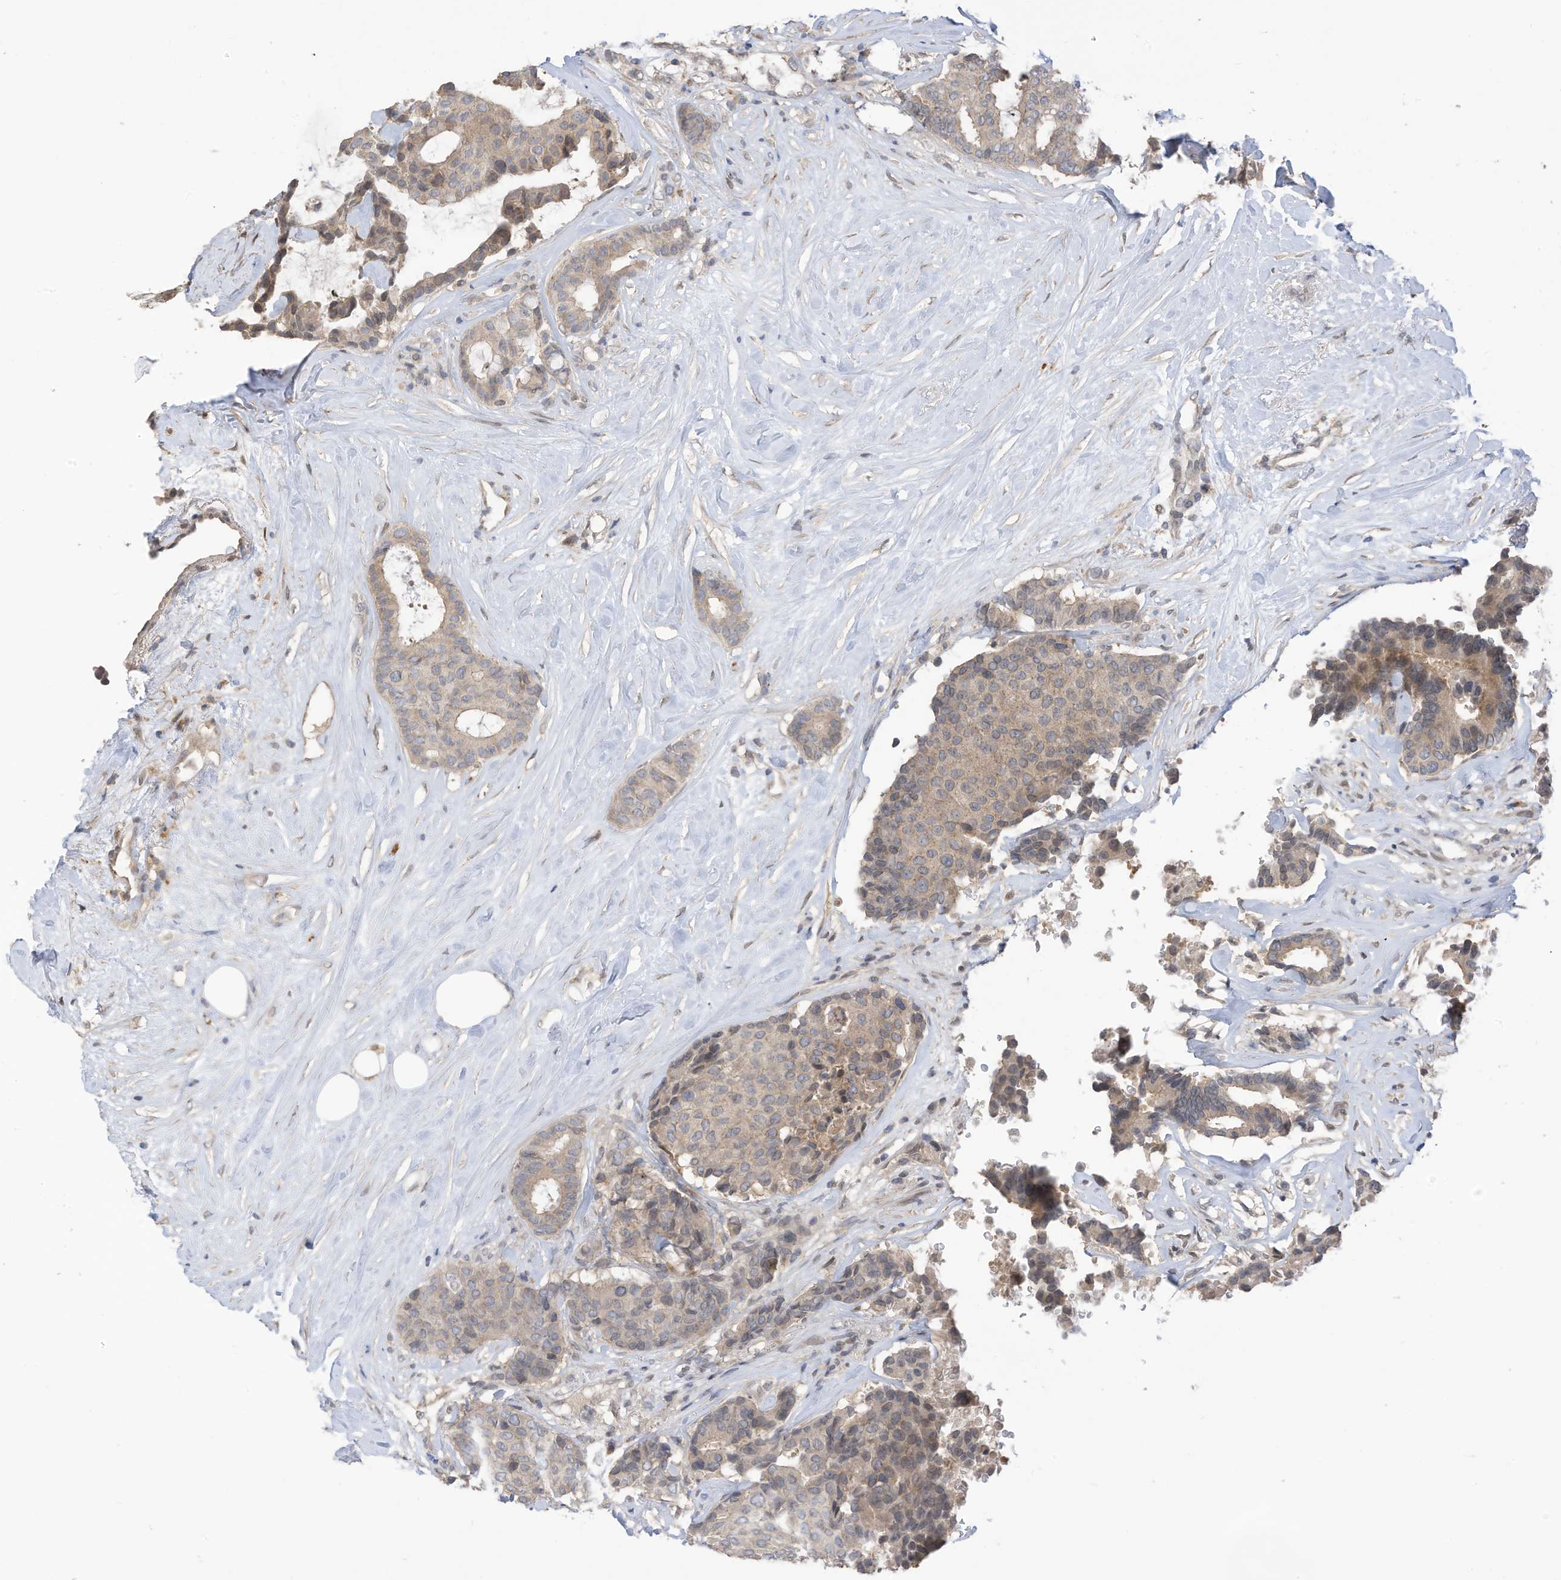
{"staining": {"intensity": "weak", "quantity": "25%-75%", "location": "cytoplasmic/membranous"}, "tissue": "breast cancer", "cell_type": "Tumor cells", "image_type": "cancer", "snomed": [{"axis": "morphology", "description": "Duct carcinoma"}, {"axis": "topography", "description": "Breast"}], "caption": "Infiltrating ductal carcinoma (breast) was stained to show a protein in brown. There is low levels of weak cytoplasmic/membranous staining in about 25%-75% of tumor cells.", "gene": "REC8", "patient": {"sex": "female", "age": 75}}